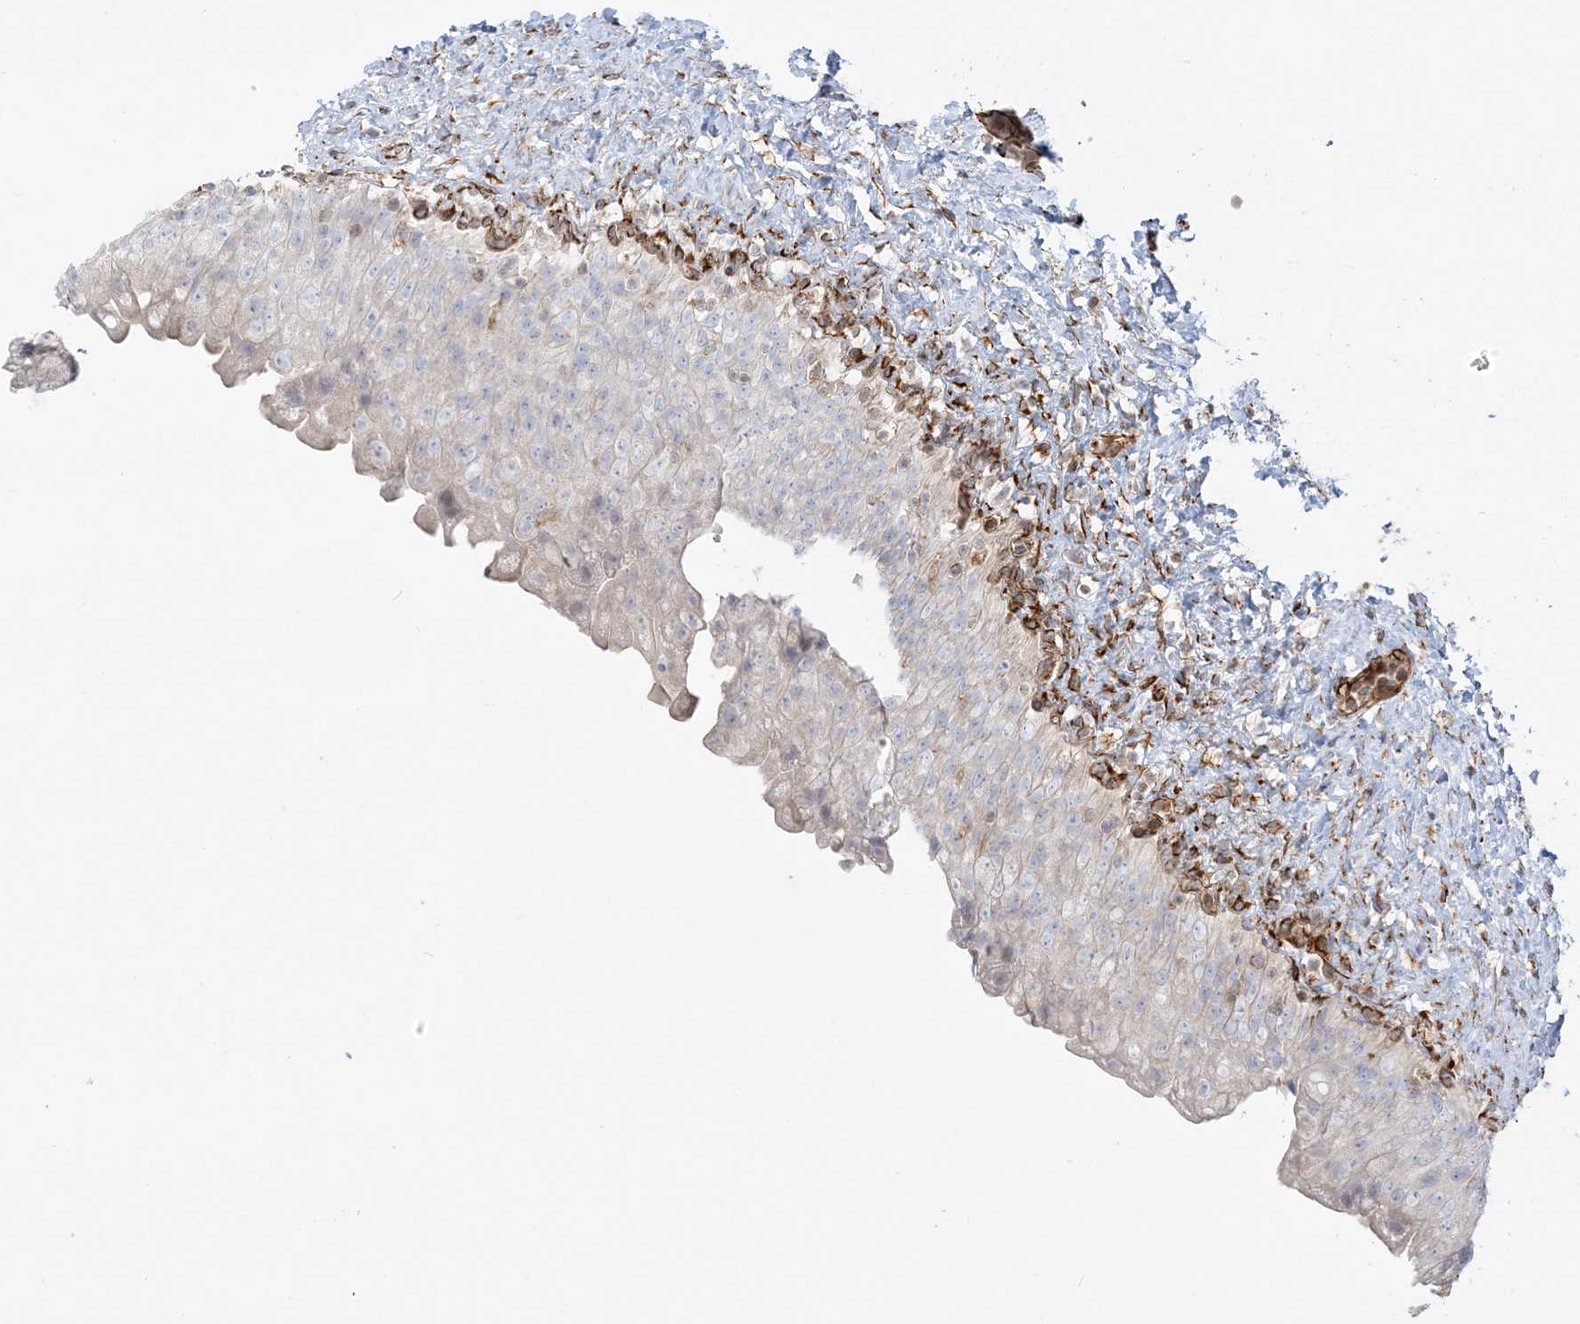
{"staining": {"intensity": "negative", "quantity": "none", "location": "none"}, "tissue": "urinary bladder", "cell_type": "Urothelial cells", "image_type": "normal", "snomed": [{"axis": "morphology", "description": "Normal tissue, NOS"}, {"axis": "topography", "description": "Urinary bladder"}], "caption": "Urothelial cells are negative for brown protein staining in benign urinary bladder. The staining was performed using DAB to visualize the protein expression in brown, while the nuclei were stained in blue with hematoxylin (Magnification: 20x).", "gene": "SCLT1", "patient": {"sex": "female", "age": 27}}